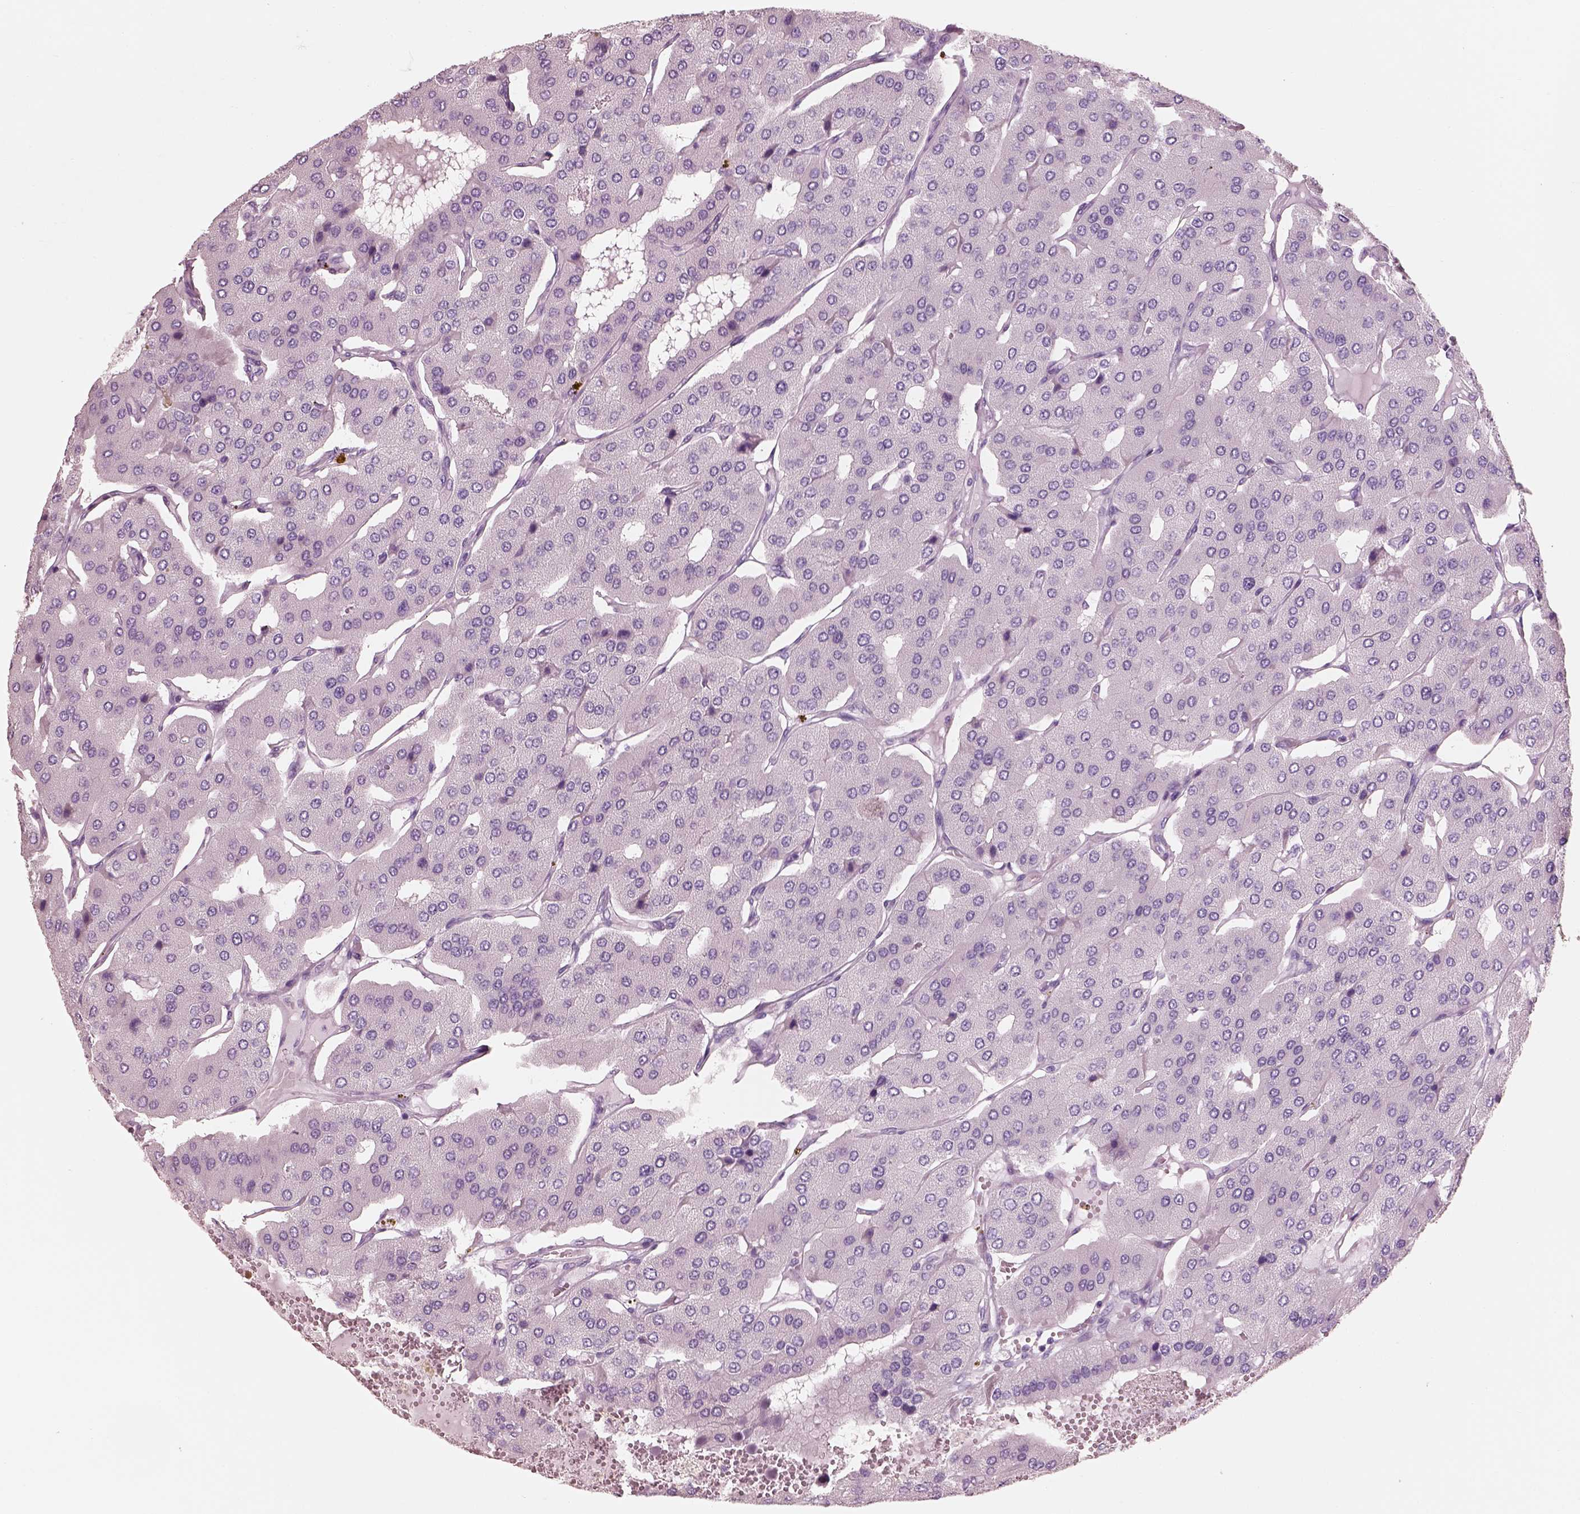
{"staining": {"intensity": "negative", "quantity": "none", "location": "none"}, "tissue": "parathyroid gland", "cell_type": "Glandular cells", "image_type": "normal", "snomed": [{"axis": "morphology", "description": "Normal tissue, NOS"}, {"axis": "morphology", "description": "Adenoma, NOS"}, {"axis": "topography", "description": "Parathyroid gland"}], "caption": "Unremarkable parathyroid gland was stained to show a protein in brown. There is no significant expression in glandular cells. The staining was performed using DAB (3,3'-diaminobenzidine) to visualize the protein expression in brown, while the nuclei were stained in blue with hematoxylin (Magnification: 20x).", "gene": "PNOC", "patient": {"sex": "female", "age": 86}}